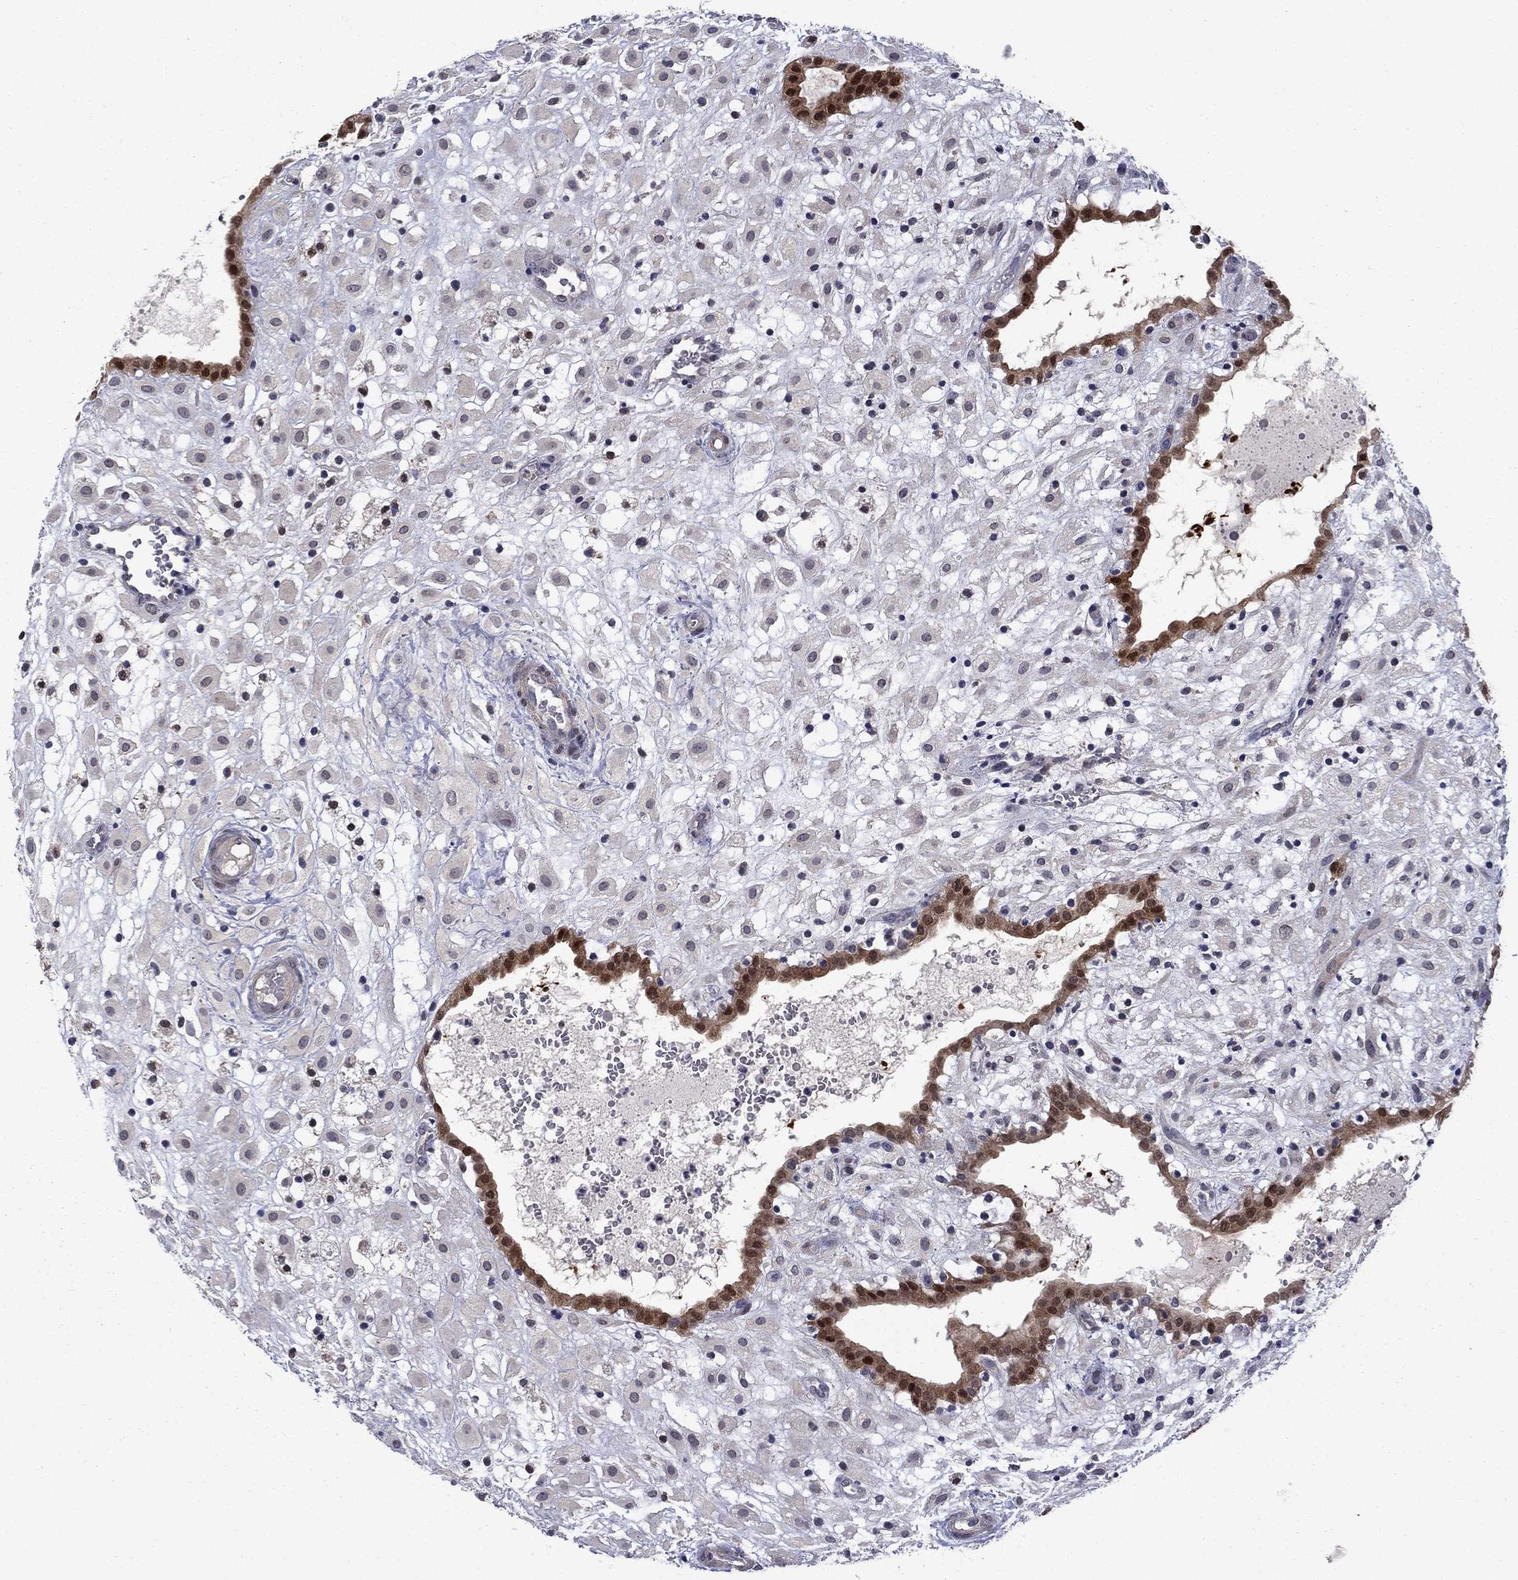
{"staining": {"intensity": "negative", "quantity": "none", "location": "none"}, "tissue": "placenta", "cell_type": "Decidual cells", "image_type": "normal", "snomed": [{"axis": "morphology", "description": "Normal tissue, NOS"}, {"axis": "topography", "description": "Placenta"}], "caption": "This is an IHC micrograph of unremarkable human placenta. There is no positivity in decidual cells.", "gene": "CBR1", "patient": {"sex": "female", "age": 24}}